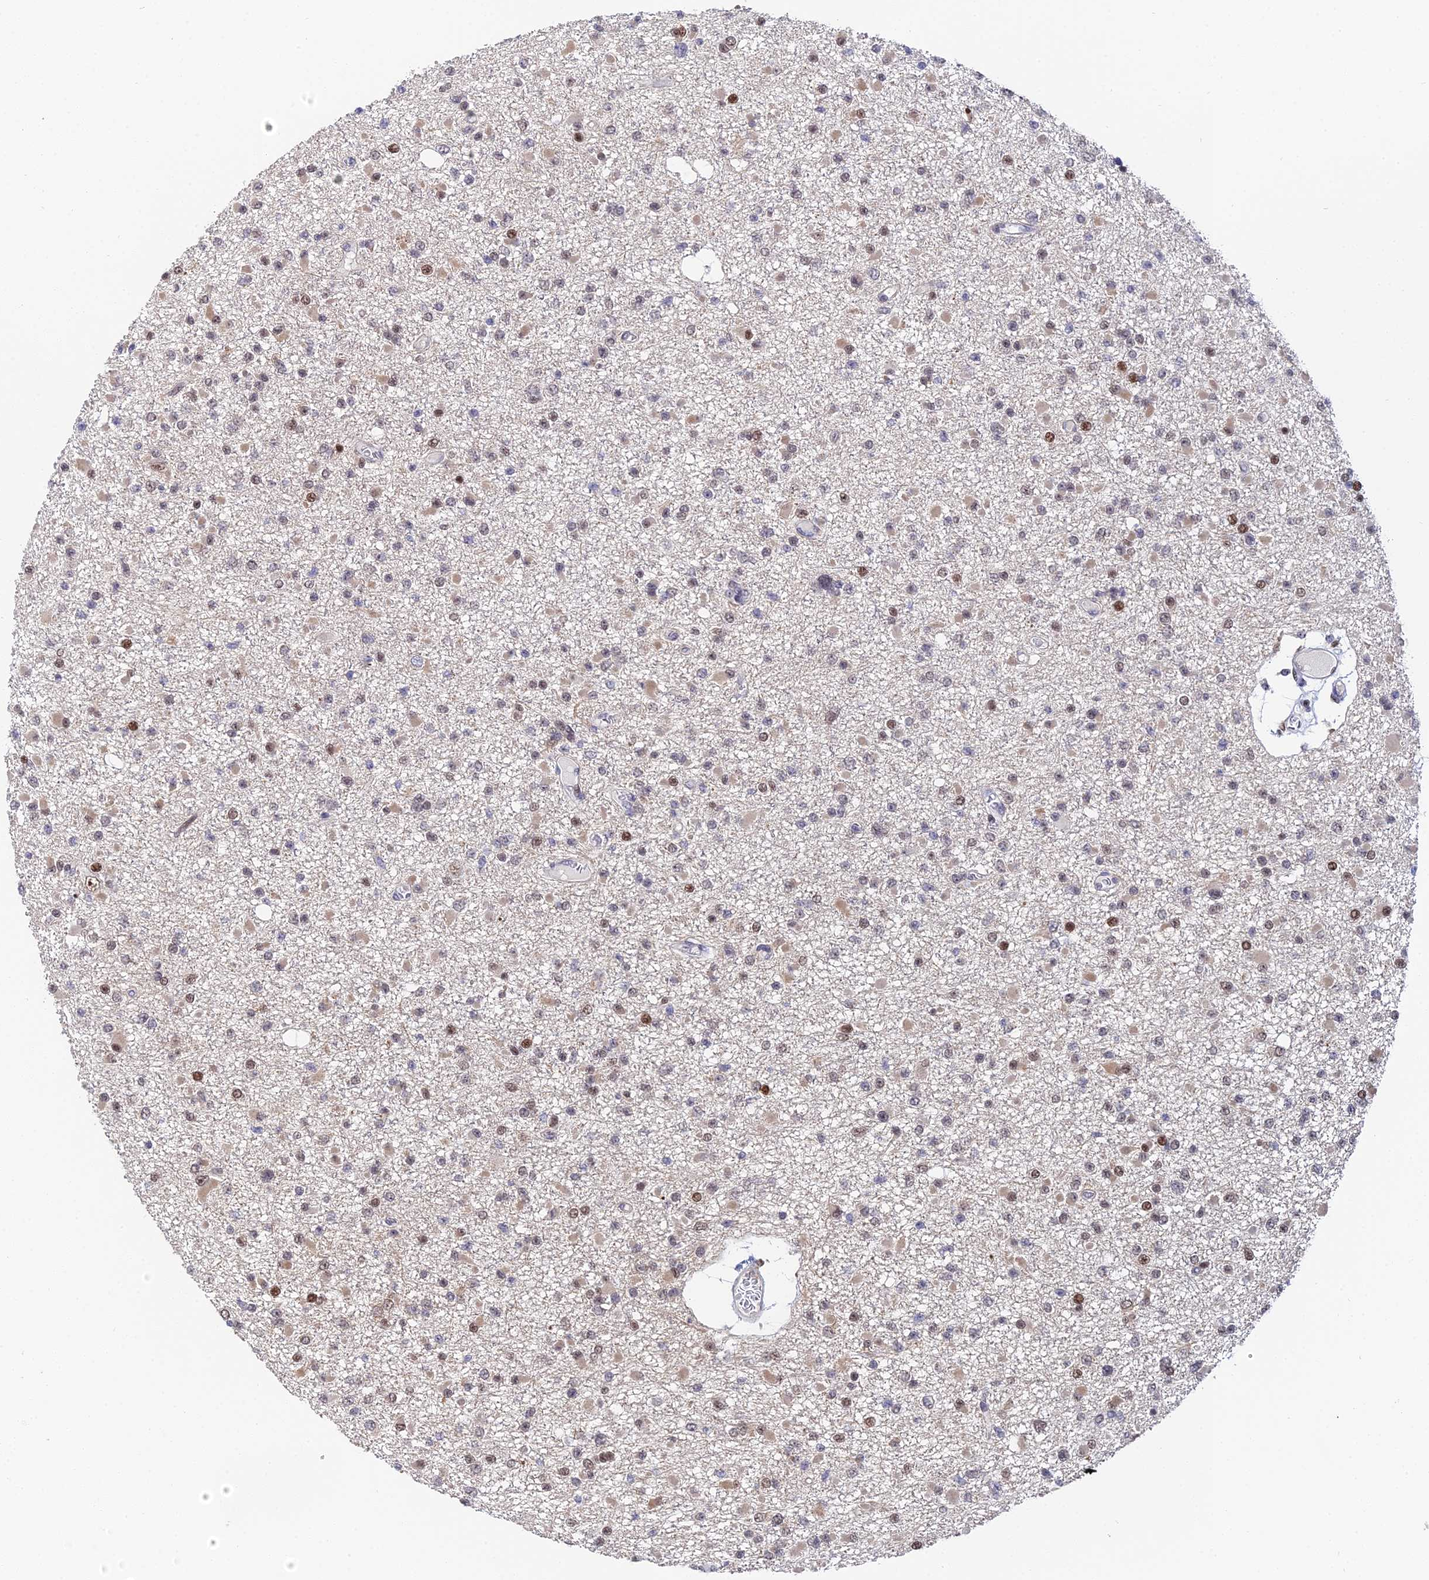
{"staining": {"intensity": "moderate", "quantity": "25%-75%", "location": "nuclear"}, "tissue": "glioma", "cell_type": "Tumor cells", "image_type": "cancer", "snomed": [{"axis": "morphology", "description": "Glioma, malignant, Low grade"}, {"axis": "topography", "description": "Brain"}], "caption": "Glioma tissue reveals moderate nuclear staining in about 25%-75% of tumor cells, visualized by immunohistochemistry.", "gene": "TIFA", "patient": {"sex": "female", "age": 22}}